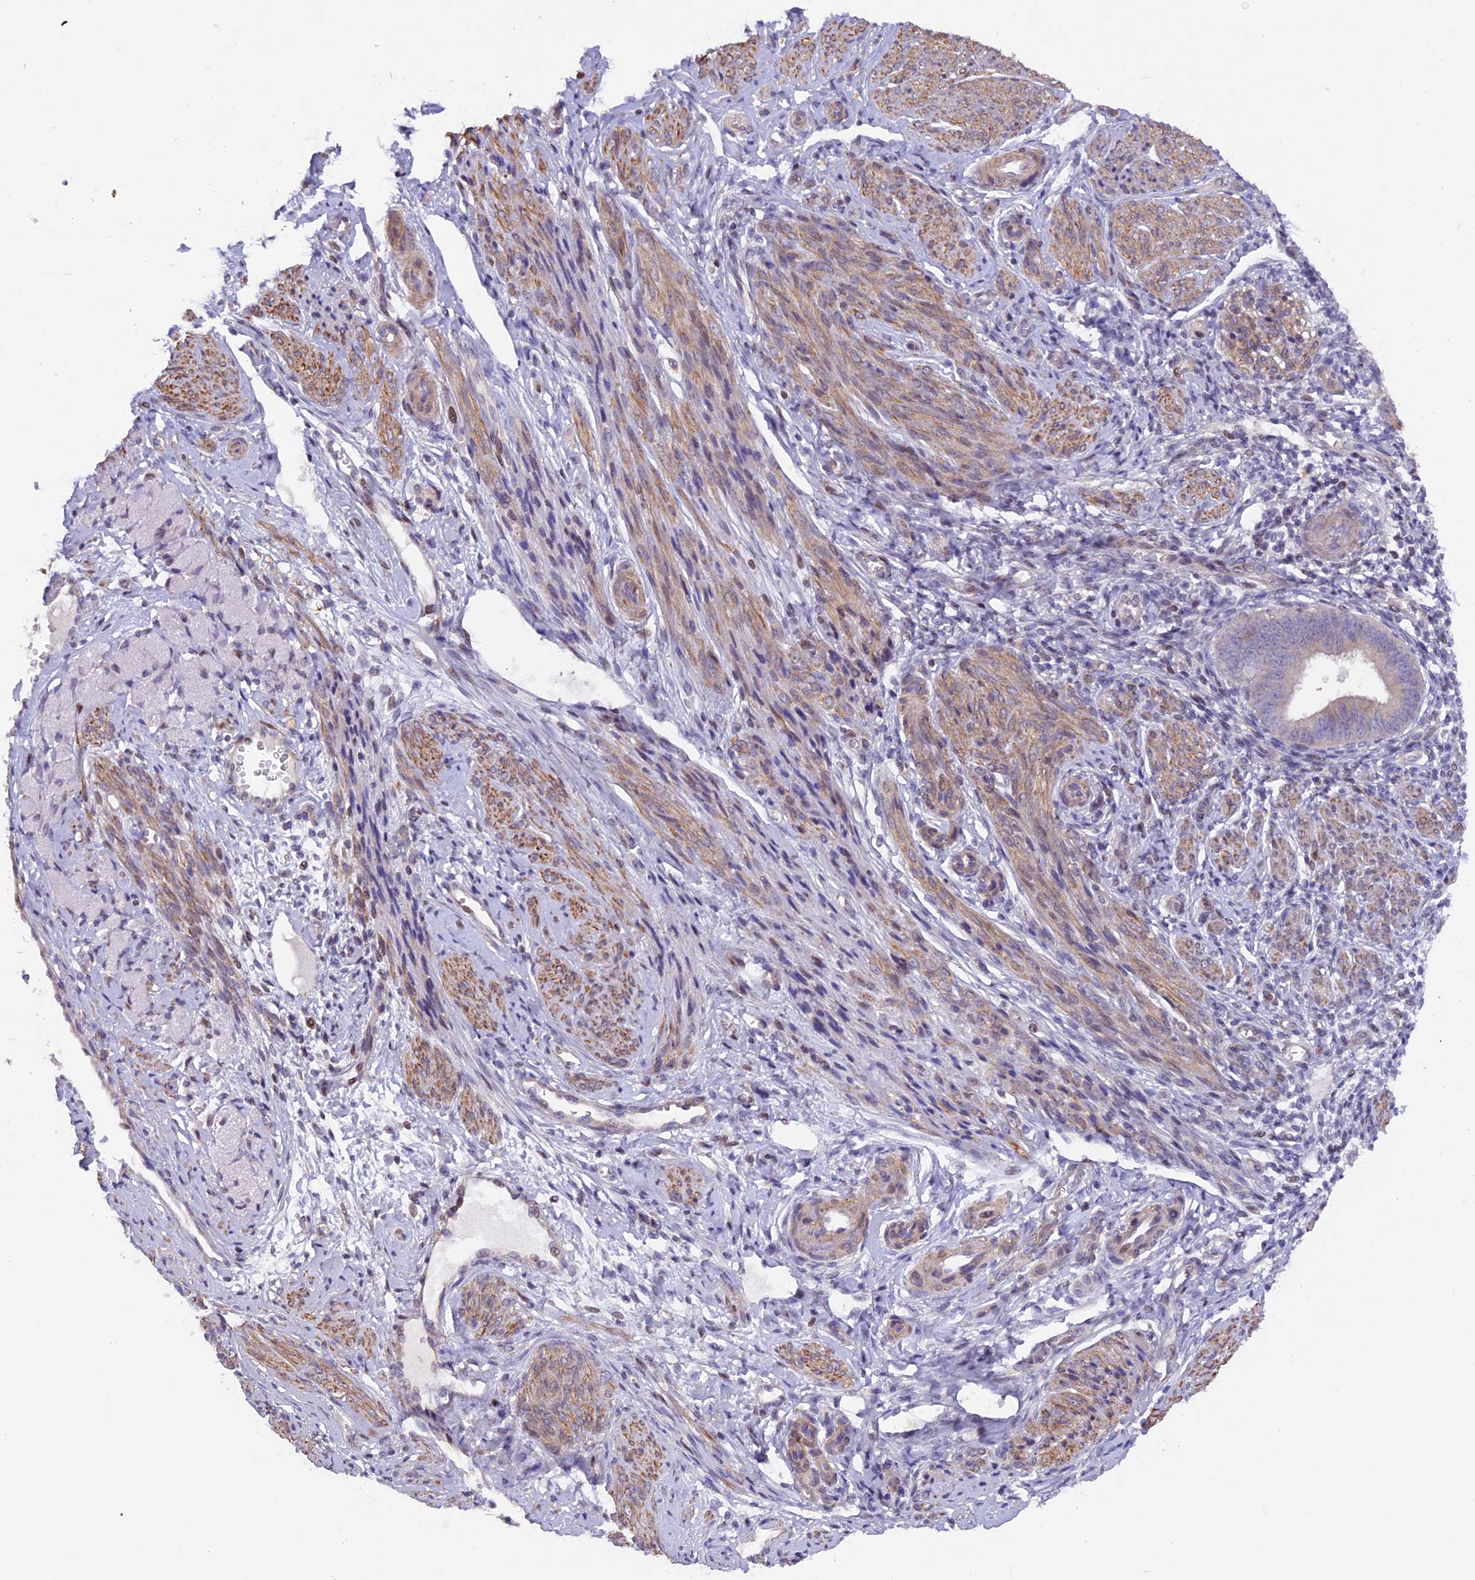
{"staining": {"intensity": "negative", "quantity": "none", "location": "none"}, "tissue": "endometrium", "cell_type": "Cells in endometrial stroma", "image_type": "normal", "snomed": [{"axis": "morphology", "description": "Normal tissue, NOS"}, {"axis": "topography", "description": "Uterus"}, {"axis": "topography", "description": "Endometrium"}], "caption": "Immunohistochemistry photomicrograph of normal endometrium stained for a protein (brown), which exhibits no expression in cells in endometrial stroma. (Stains: DAB immunohistochemistry with hematoxylin counter stain, Microscopy: brightfield microscopy at high magnification).", "gene": "MAN2C1", "patient": {"sex": "female", "age": 48}}